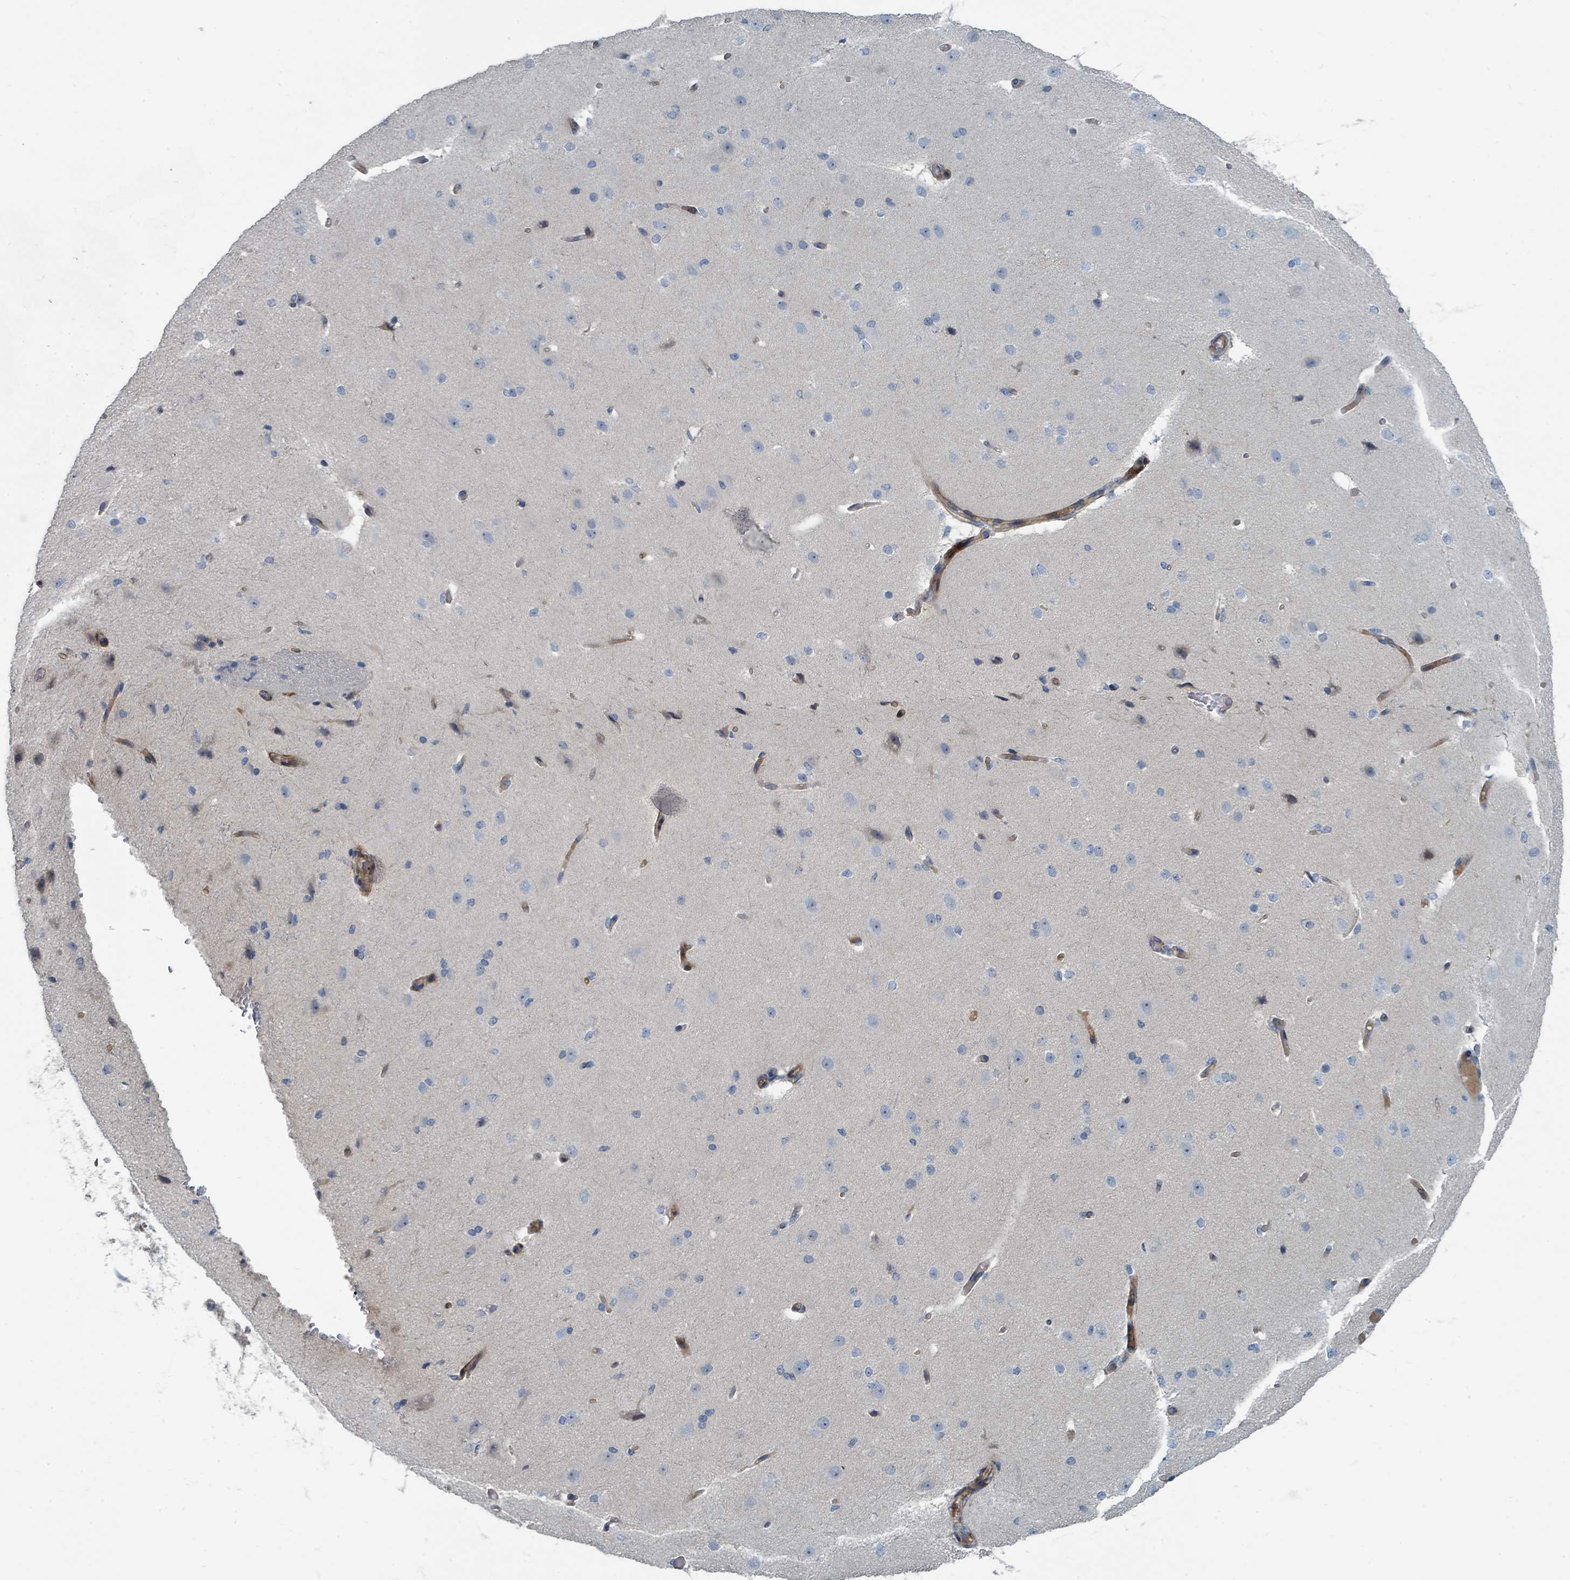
{"staining": {"intensity": "moderate", "quantity": ">75%", "location": "cytoplasmic/membranous"}, "tissue": "cerebral cortex", "cell_type": "Endothelial cells", "image_type": "normal", "snomed": [{"axis": "morphology", "description": "Normal tissue, NOS"}, {"axis": "morphology", "description": "Inflammation, NOS"}, {"axis": "topography", "description": "Cerebral cortex"}], "caption": "Benign cerebral cortex exhibits moderate cytoplasmic/membranous positivity in about >75% of endothelial cells (DAB IHC, brown staining for protein, blue staining for nuclei)..", "gene": "SLC44A5", "patient": {"sex": "male", "age": 6}}